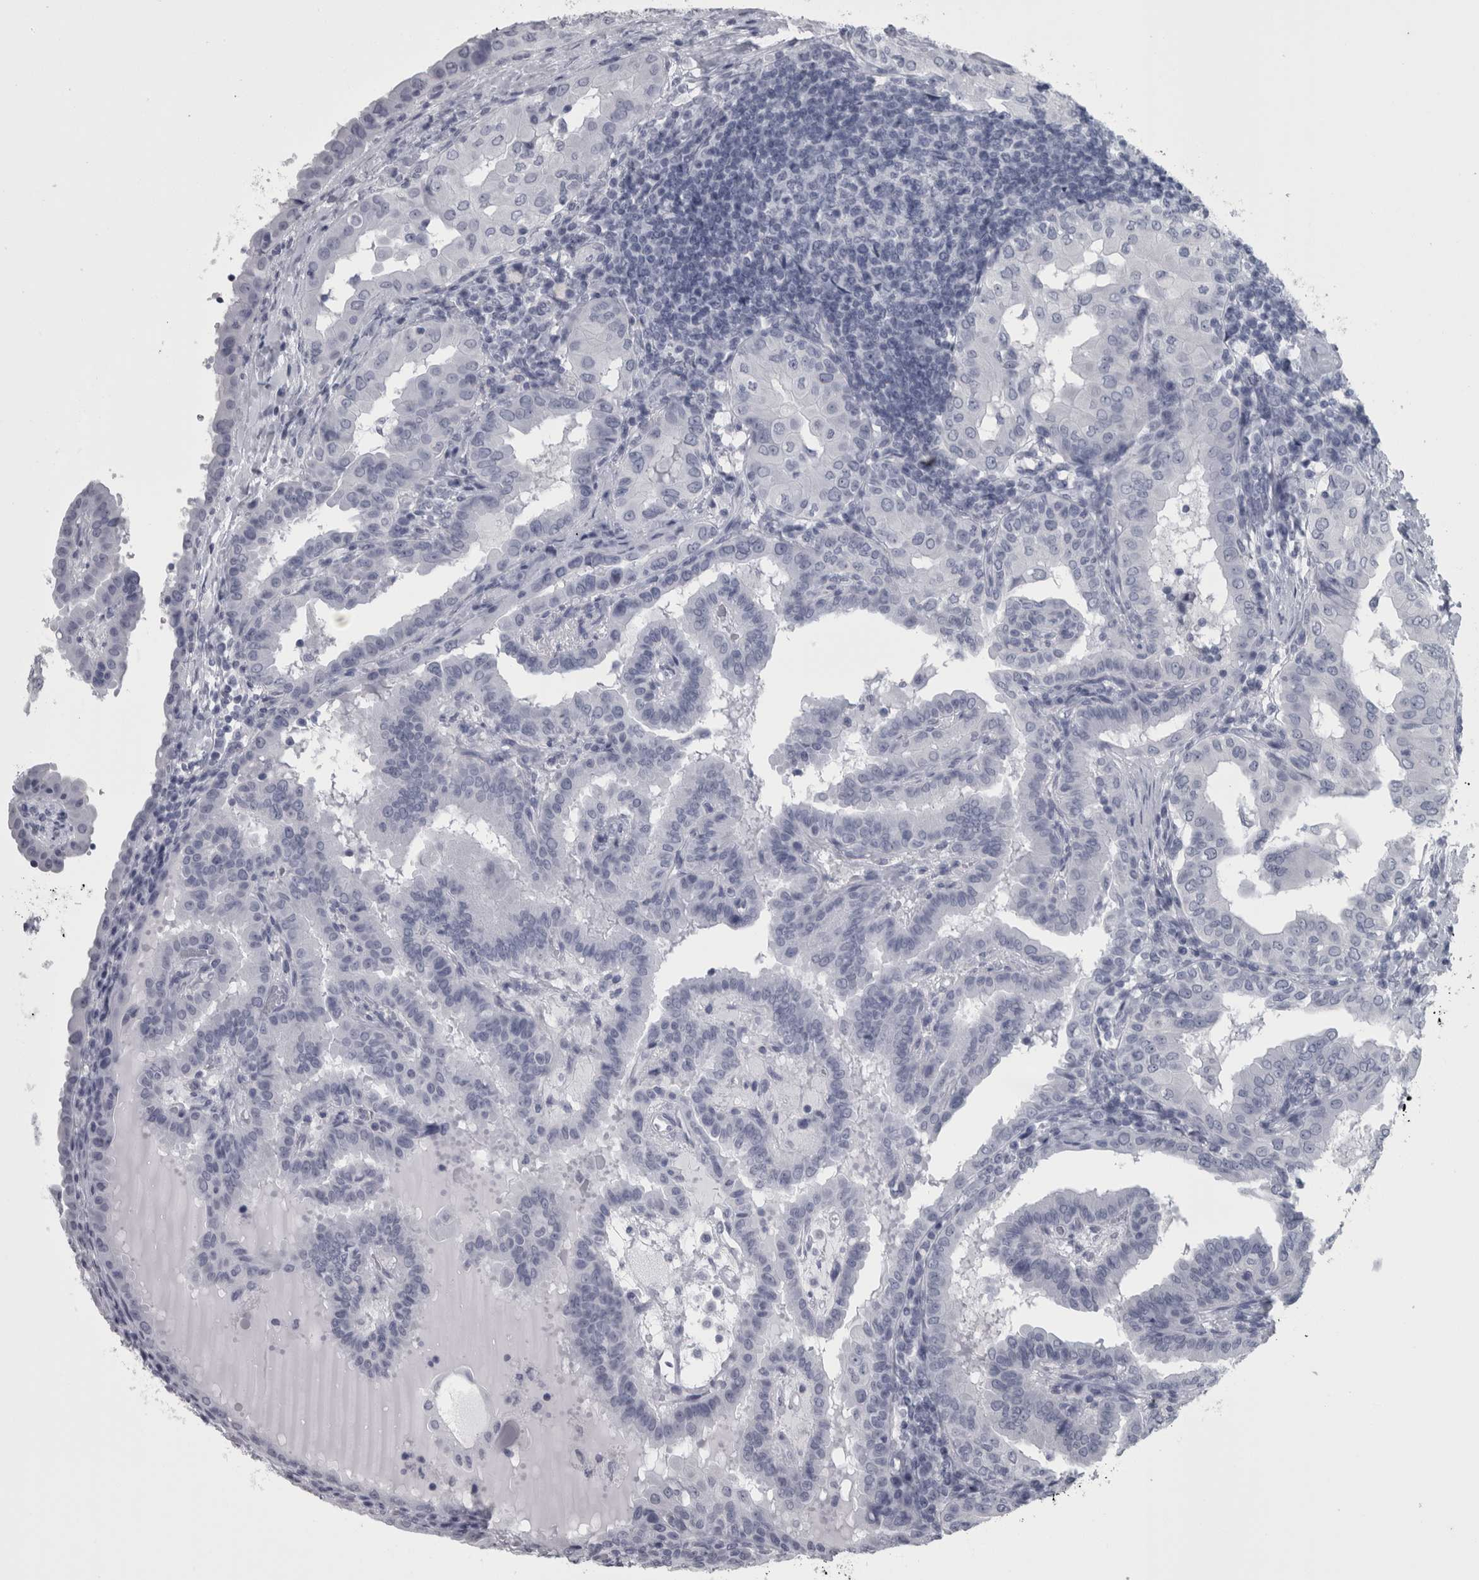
{"staining": {"intensity": "negative", "quantity": "none", "location": "none"}, "tissue": "thyroid cancer", "cell_type": "Tumor cells", "image_type": "cancer", "snomed": [{"axis": "morphology", "description": "Papillary adenocarcinoma, NOS"}, {"axis": "topography", "description": "Thyroid gland"}], "caption": "Tumor cells show no significant staining in thyroid cancer (papillary adenocarcinoma).", "gene": "APRT", "patient": {"sex": "male", "age": 33}}